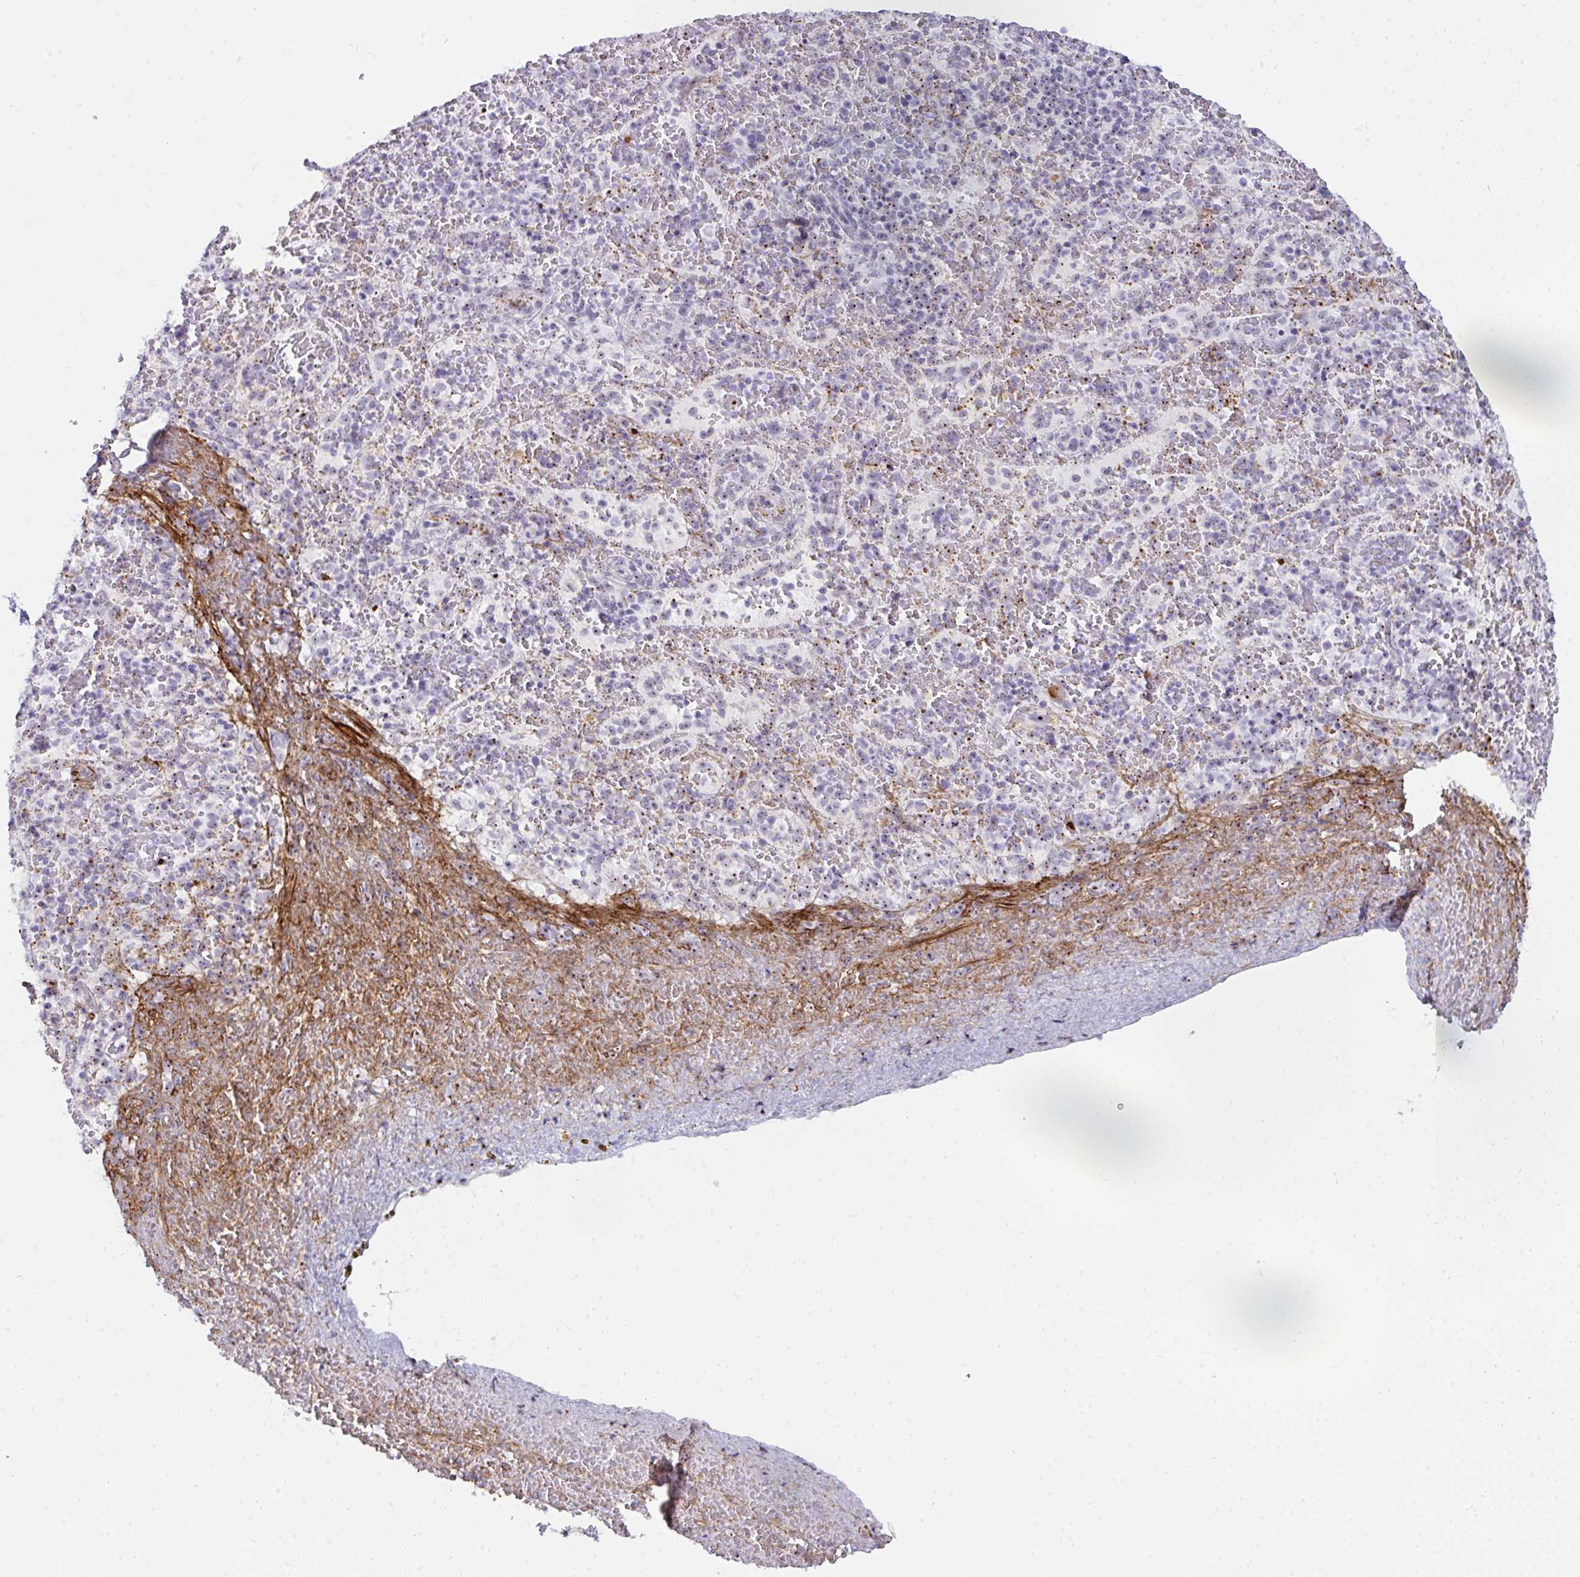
{"staining": {"intensity": "moderate", "quantity": "<25%", "location": "nuclear"}, "tissue": "spleen", "cell_type": "Cells in red pulp", "image_type": "normal", "snomed": [{"axis": "morphology", "description": "Normal tissue, NOS"}, {"axis": "topography", "description": "Spleen"}], "caption": "IHC histopathology image of benign spleen stained for a protein (brown), which exhibits low levels of moderate nuclear staining in approximately <25% of cells in red pulp.", "gene": "NOP10", "patient": {"sex": "female", "age": 50}}